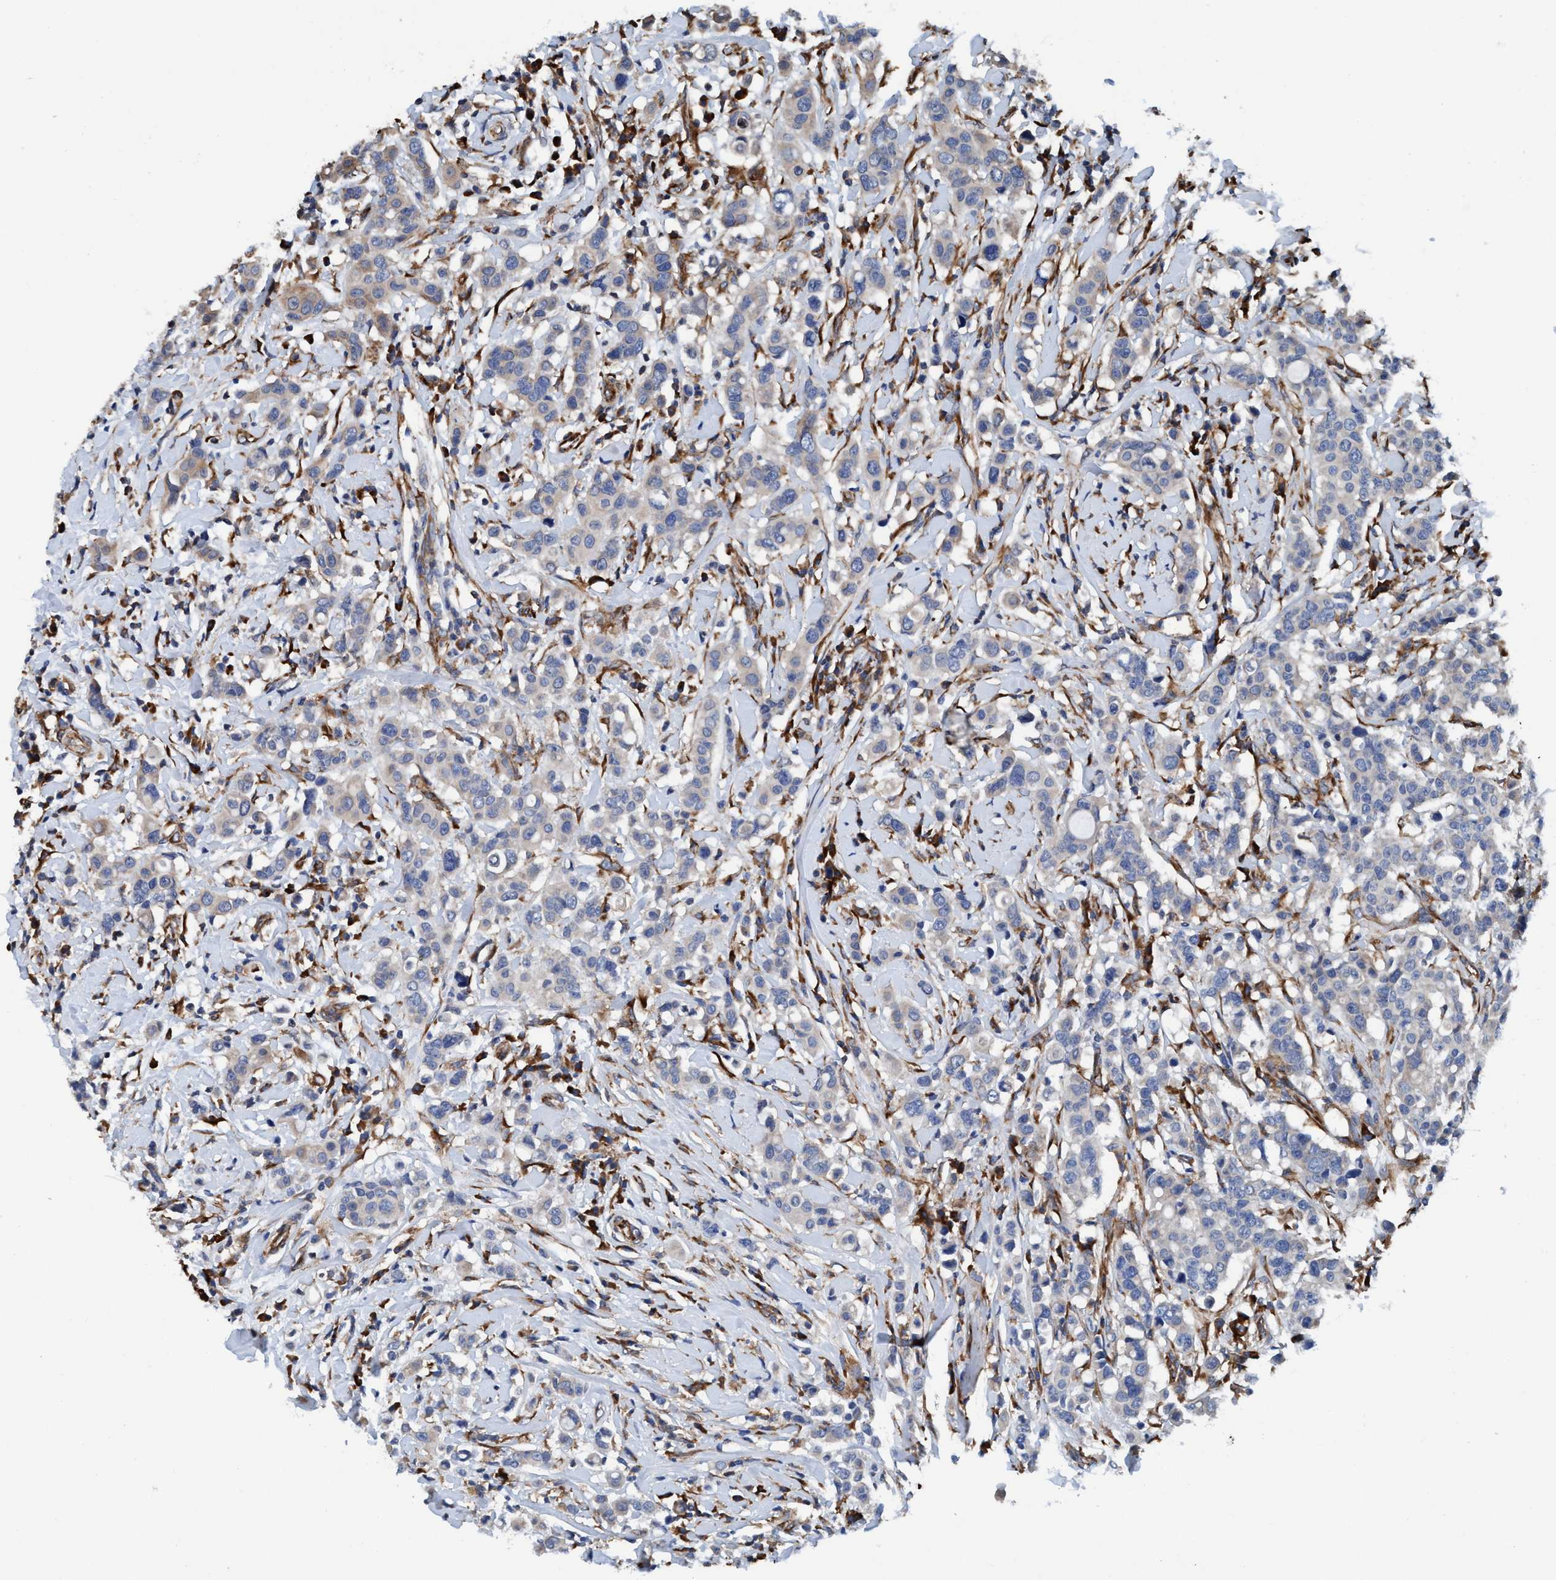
{"staining": {"intensity": "weak", "quantity": "<25%", "location": "cytoplasmic/membranous"}, "tissue": "breast cancer", "cell_type": "Tumor cells", "image_type": "cancer", "snomed": [{"axis": "morphology", "description": "Duct carcinoma"}, {"axis": "topography", "description": "Breast"}], "caption": "Immunohistochemical staining of human breast cancer exhibits no significant expression in tumor cells.", "gene": "ENDOG", "patient": {"sex": "female", "age": 27}}